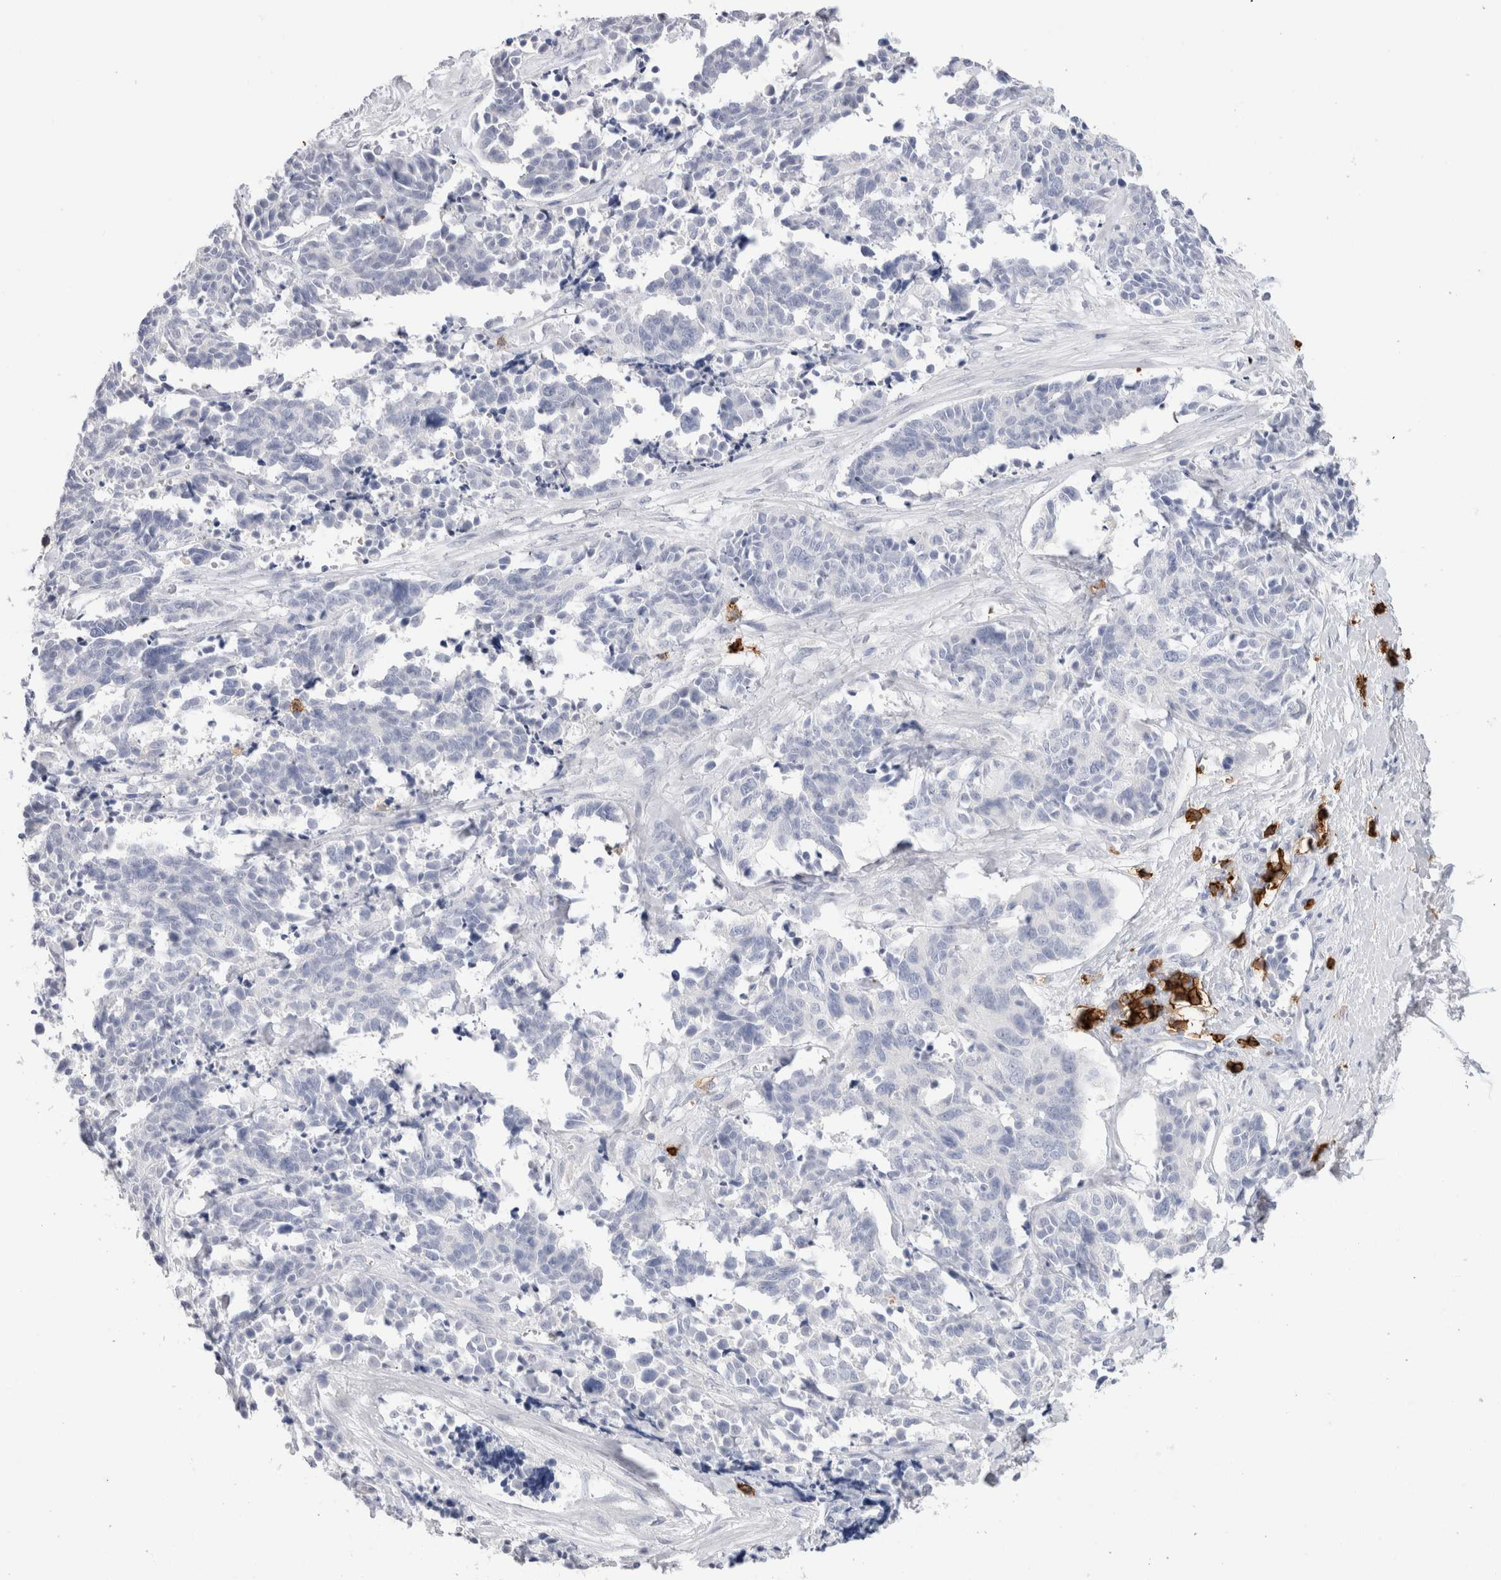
{"staining": {"intensity": "negative", "quantity": "none", "location": "none"}, "tissue": "cervical cancer", "cell_type": "Tumor cells", "image_type": "cancer", "snomed": [{"axis": "morphology", "description": "Squamous cell carcinoma, NOS"}, {"axis": "topography", "description": "Cervix"}], "caption": "Cervical cancer stained for a protein using IHC displays no expression tumor cells.", "gene": "CD38", "patient": {"sex": "female", "age": 35}}